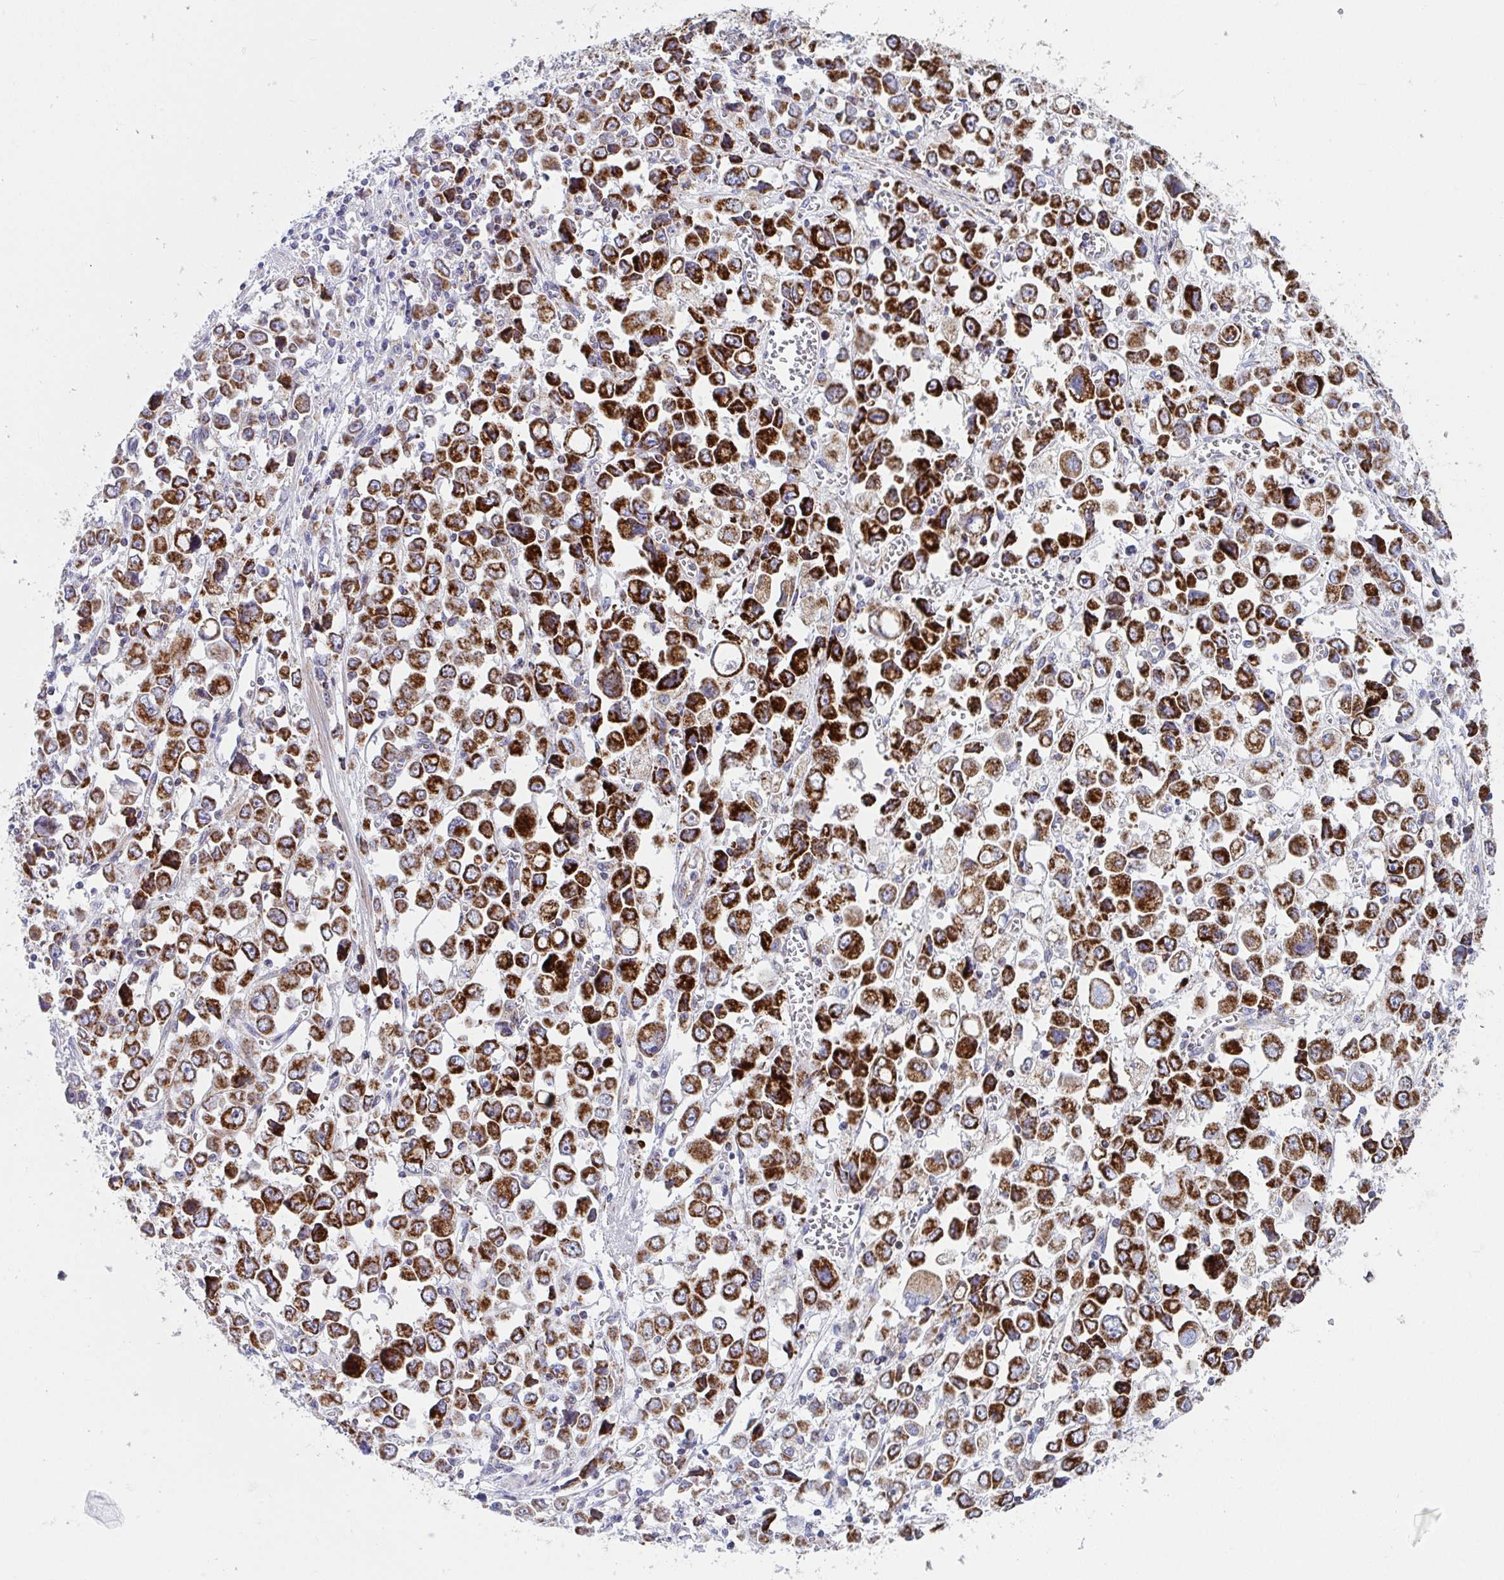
{"staining": {"intensity": "strong", "quantity": ">75%", "location": "cytoplasmic/membranous"}, "tissue": "stomach cancer", "cell_type": "Tumor cells", "image_type": "cancer", "snomed": [{"axis": "morphology", "description": "Adenocarcinoma, NOS"}, {"axis": "topography", "description": "Stomach, upper"}], "caption": "The immunohistochemical stain shows strong cytoplasmic/membranous positivity in tumor cells of stomach adenocarcinoma tissue.", "gene": "ATP5MJ", "patient": {"sex": "male", "age": 70}}